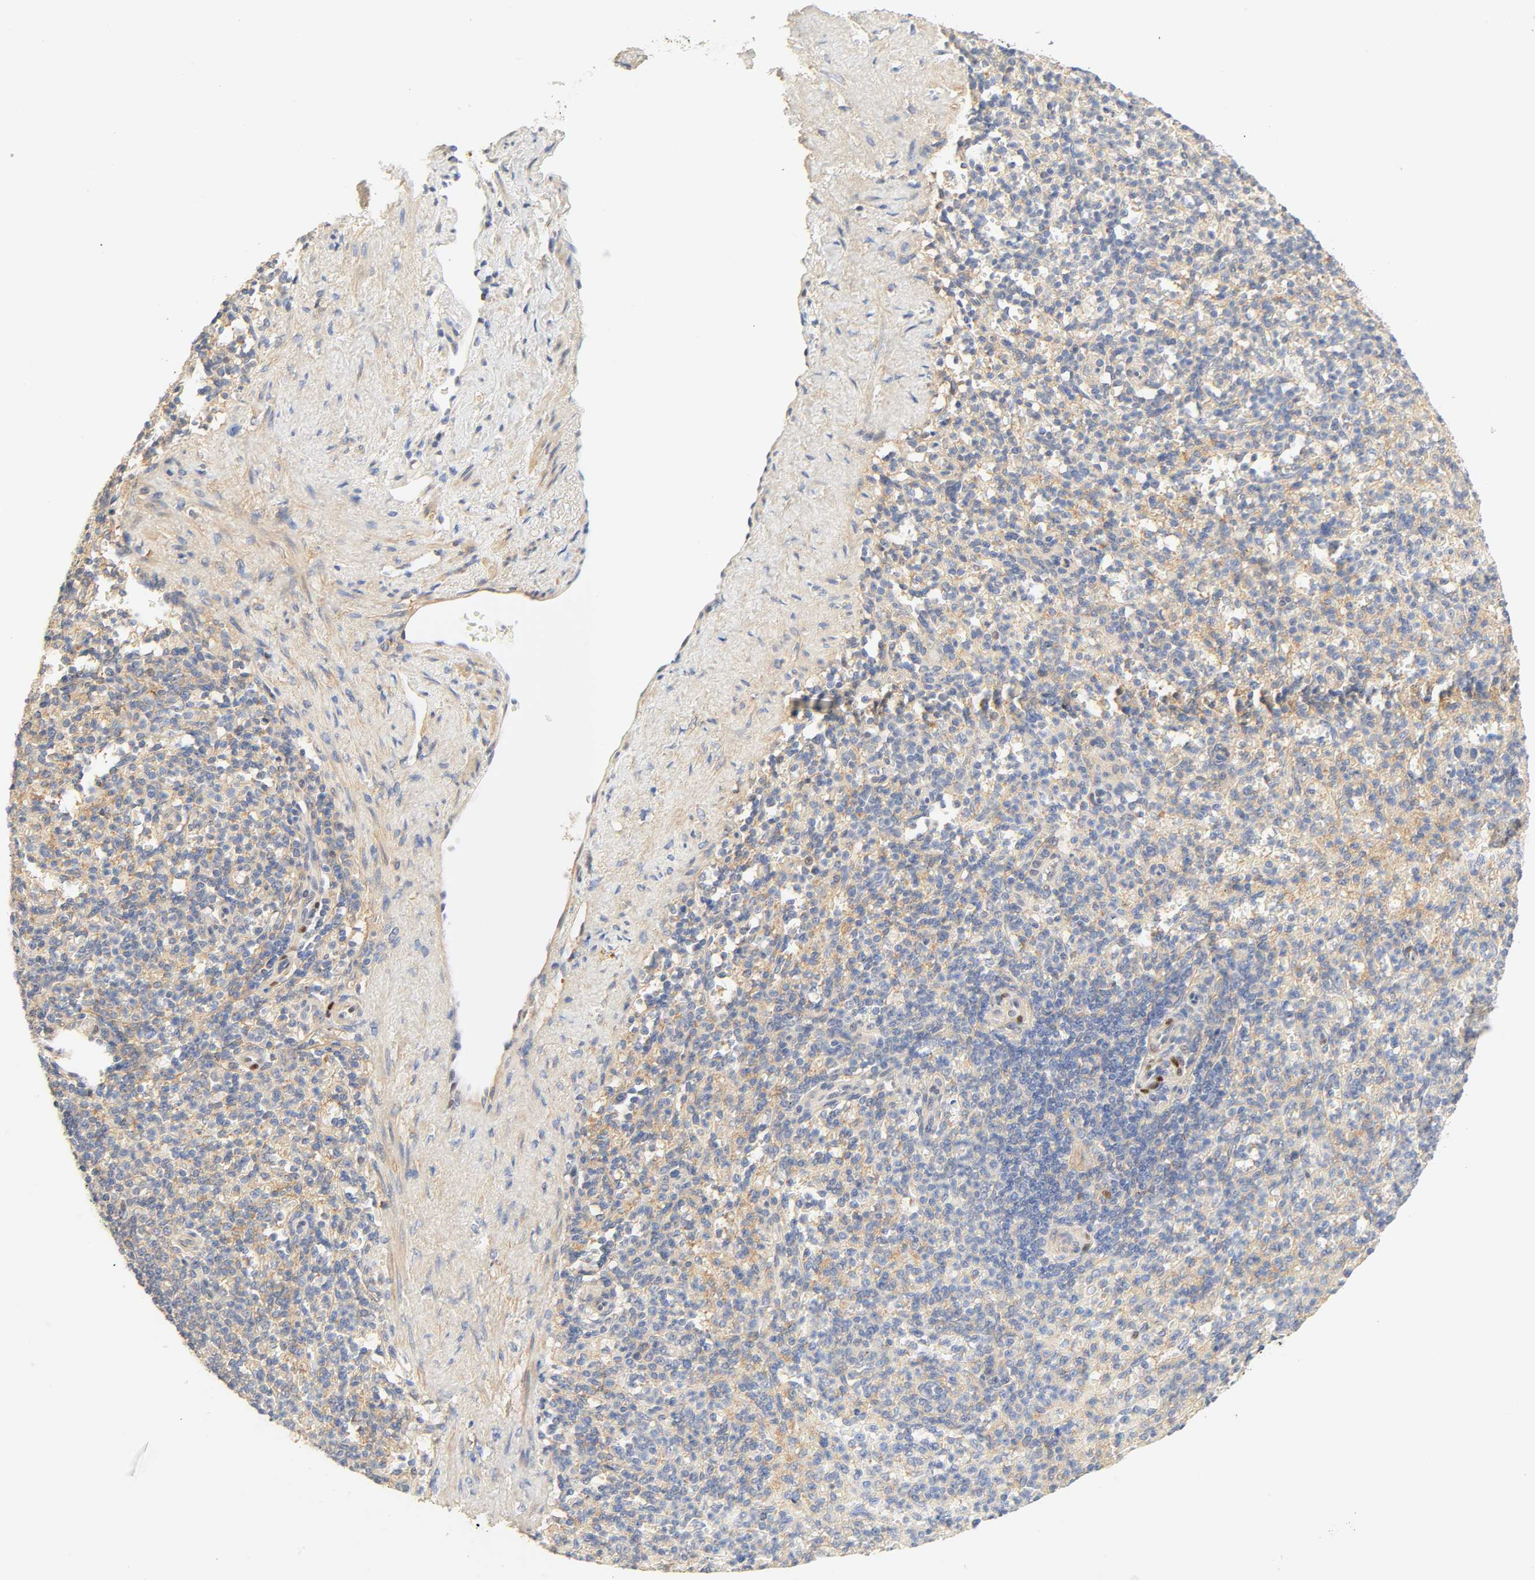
{"staining": {"intensity": "negative", "quantity": "none", "location": "none"}, "tissue": "spleen", "cell_type": "Cells in red pulp", "image_type": "normal", "snomed": [{"axis": "morphology", "description": "Normal tissue, NOS"}, {"axis": "topography", "description": "Spleen"}], "caption": "Cells in red pulp are negative for brown protein staining in unremarkable spleen. Nuclei are stained in blue.", "gene": "BORCS8", "patient": {"sex": "female", "age": 74}}